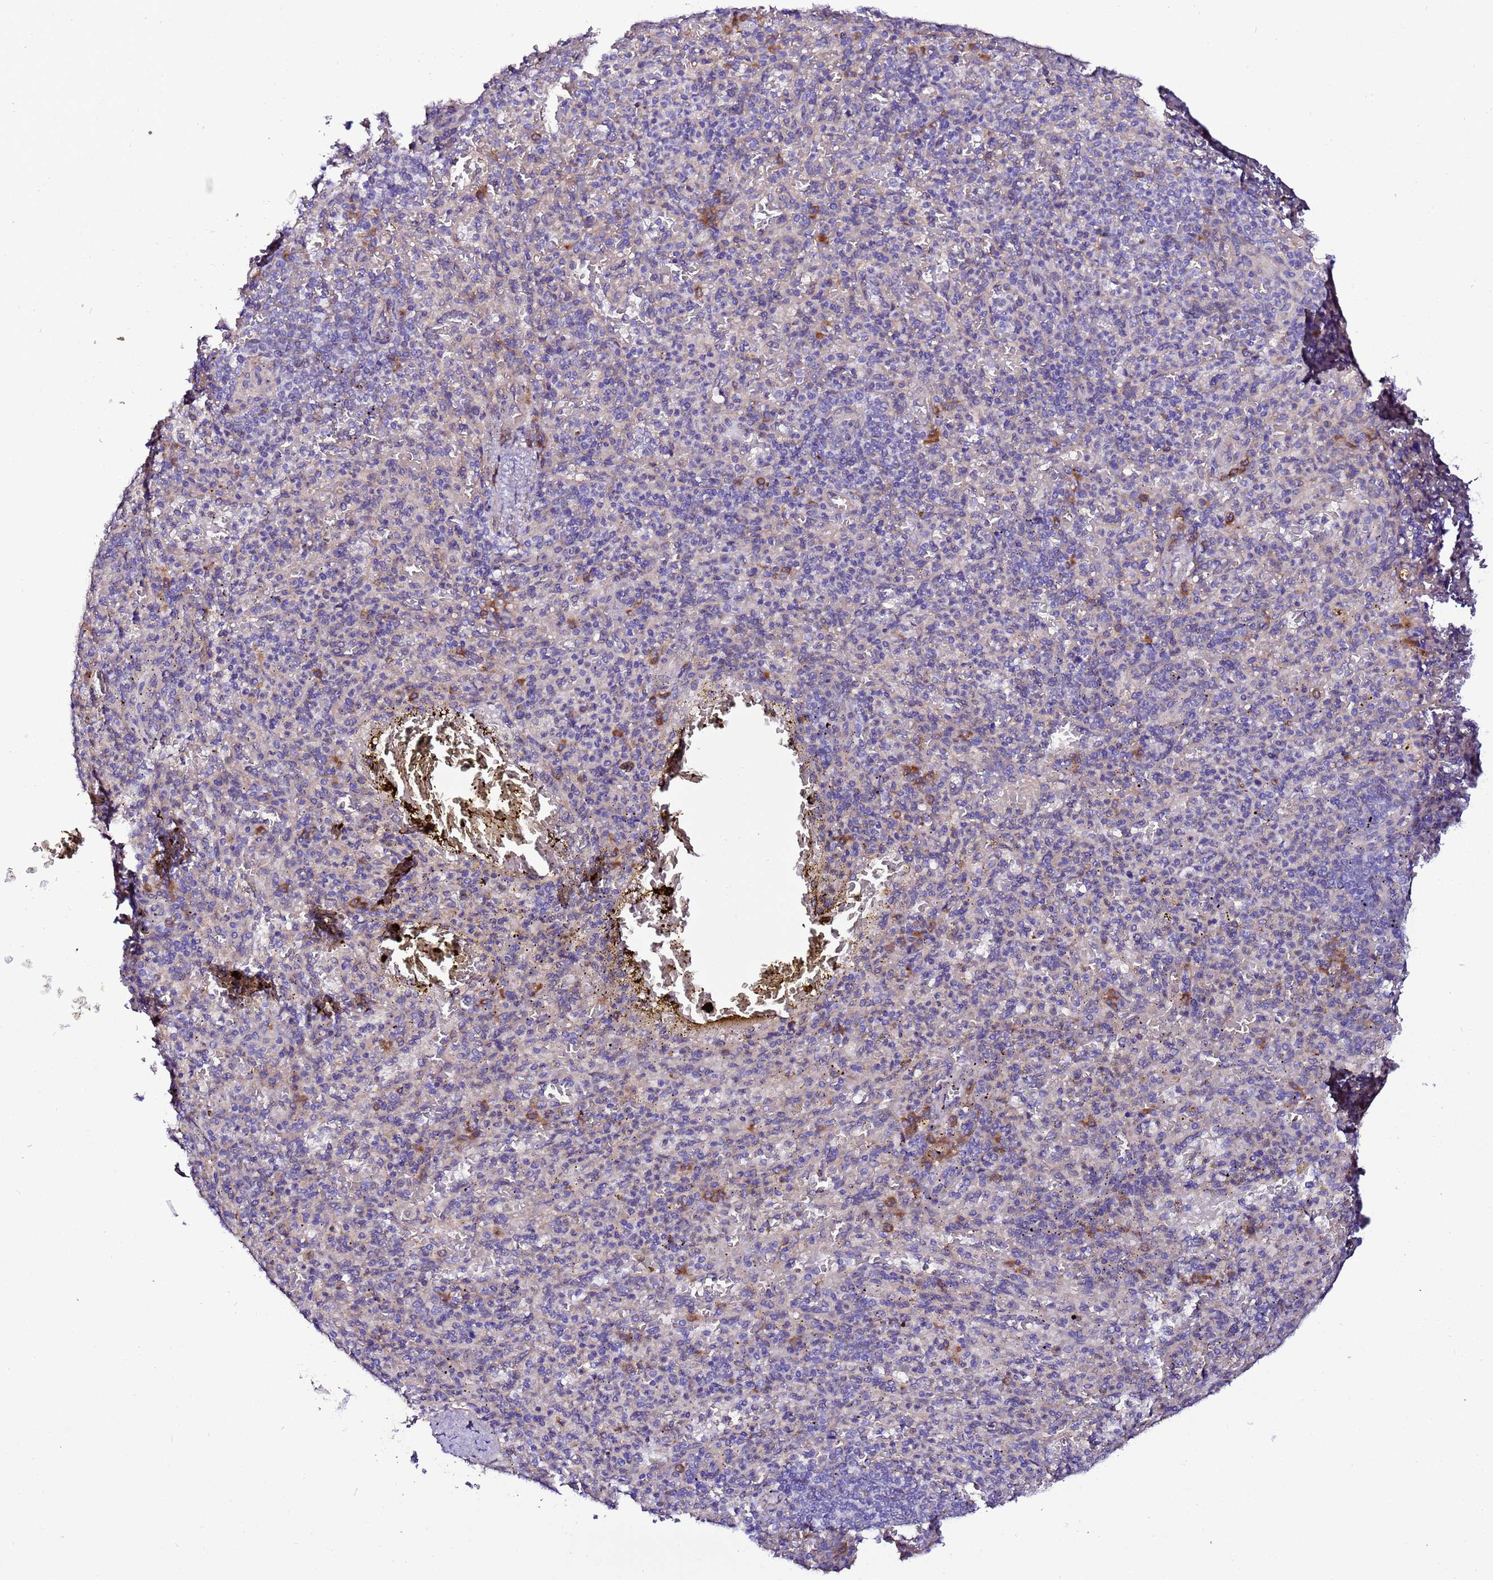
{"staining": {"intensity": "moderate", "quantity": "<25%", "location": "cytoplasmic/membranous"}, "tissue": "spleen", "cell_type": "Cells in red pulp", "image_type": "normal", "snomed": [{"axis": "morphology", "description": "Normal tissue, NOS"}, {"axis": "topography", "description": "Spleen"}], "caption": "Immunohistochemistry (IHC) photomicrograph of normal spleen: spleen stained using immunohistochemistry reveals low levels of moderate protein expression localized specifically in the cytoplasmic/membranous of cells in red pulp, appearing as a cytoplasmic/membranous brown color.", "gene": "JRKL", "patient": {"sex": "female", "age": 74}}